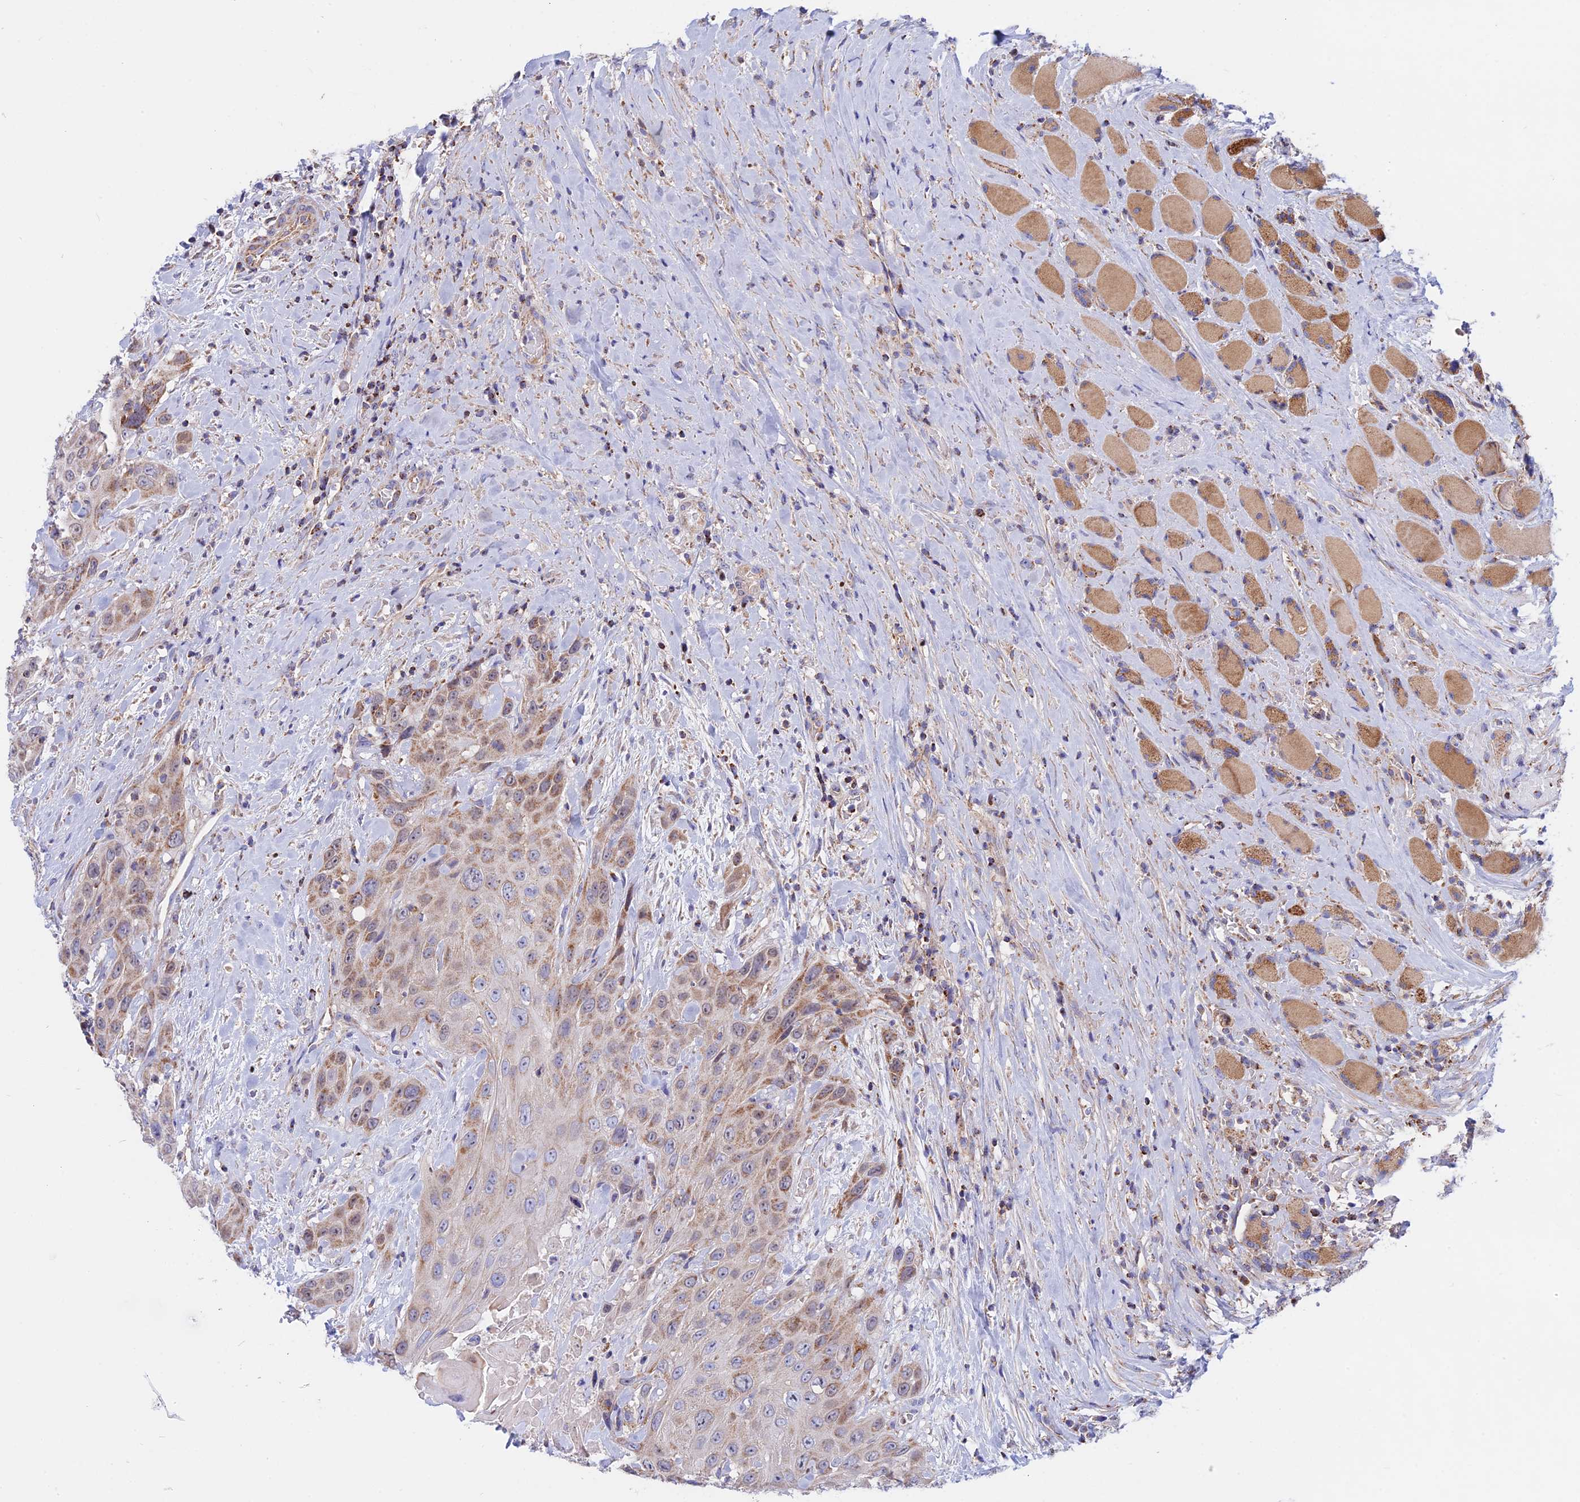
{"staining": {"intensity": "moderate", "quantity": ">75%", "location": "cytoplasmic/membranous"}, "tissue": "head and neck cancer", "cell_type": "Tumor cells", "image_type": "cancer", "snomed": [{"axis": "morphology", "description": "Squamous cell carcinoma, NOS"}, {"axis": "topography", "description": "Head-Neck"}], "caption": "The photomicrograph exhibits staining of head and neck cancer, revealing moderate cytoplasmic/membranous protein positivity (brown color) within tumor cells.", "gene": "GCDH", "patient": {"sex": "male", "age": 81}}